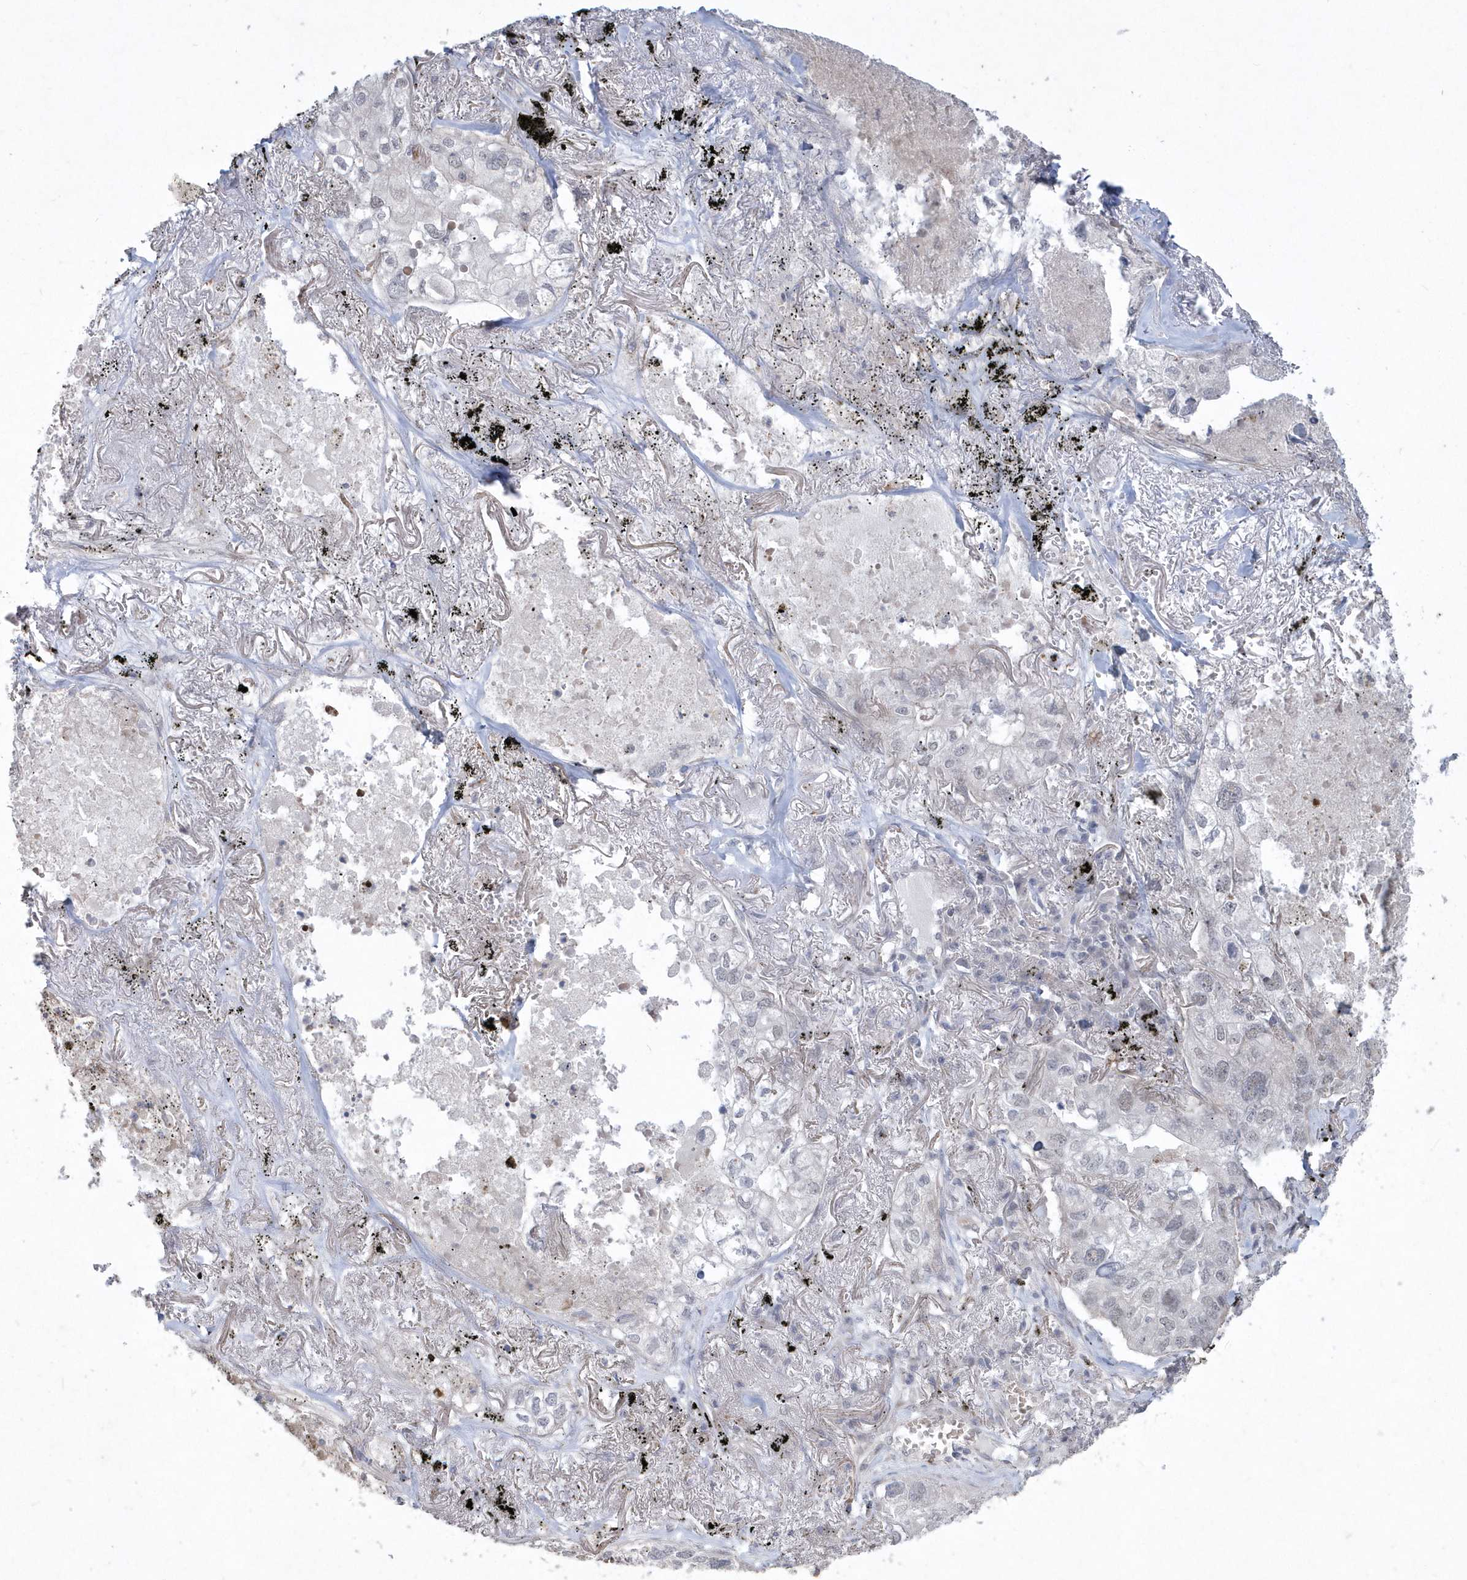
{"staining": {"intensity": "negative", "quantity": "none", "location": "none"}, "tissue": "lung cancer", "cell_type": "Tumor cells", "image_type": "cancer", "snomed": [{"axis": "morphology", "description": "Adenocarcinoma, NOS"}, {"axis": "topography", "description": "Lung"}], "caption": "Human lung cancer (adenocarcinoma) stained for a protein using immunohistochemistry (IHC) shows no positivity in tumor cells.", "gene": "TSPEAR", "patient": {"sex": "male", "age": 65}}